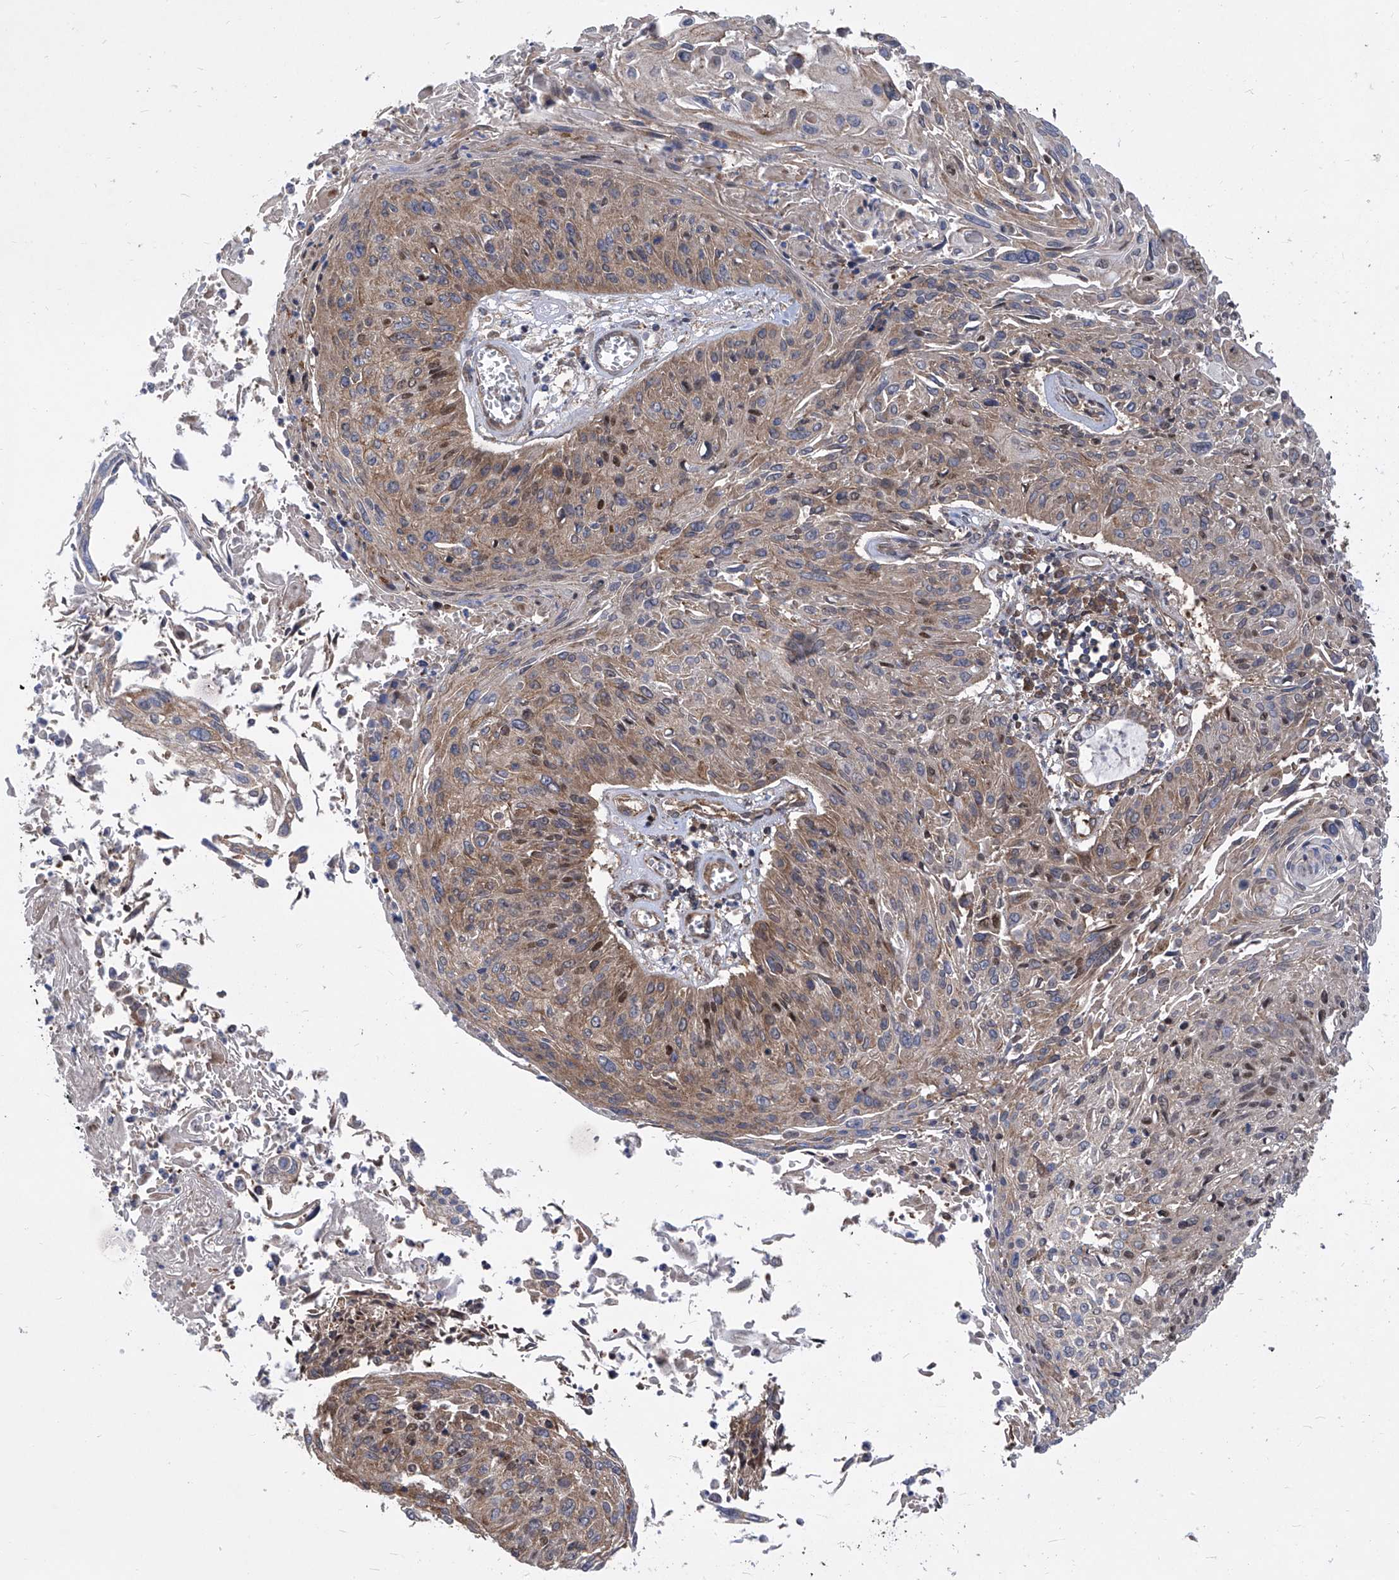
{"staining": {"intensity": "weak", "quantity": ">75%", "location": "cytoplasmic/membranous"}, "tissue": "cervical cancer", "cell_type": "Tumor cells", "image_type": "cancer", "snomed": [{"axis": "morphology", "description": "Squamous cell carcinoma, NOS"}, {"axis": "topography", "description": "Cervix"}], "caption": "There is low levels of weak cytoplasmic/membranous positivity in tumor cells of cervical squamous cell carcinoma, as demonstrated by immunohistochemical staining (brown color).", "gene": "EIF3M", "patient": {"sex": "female", "age": 51}}